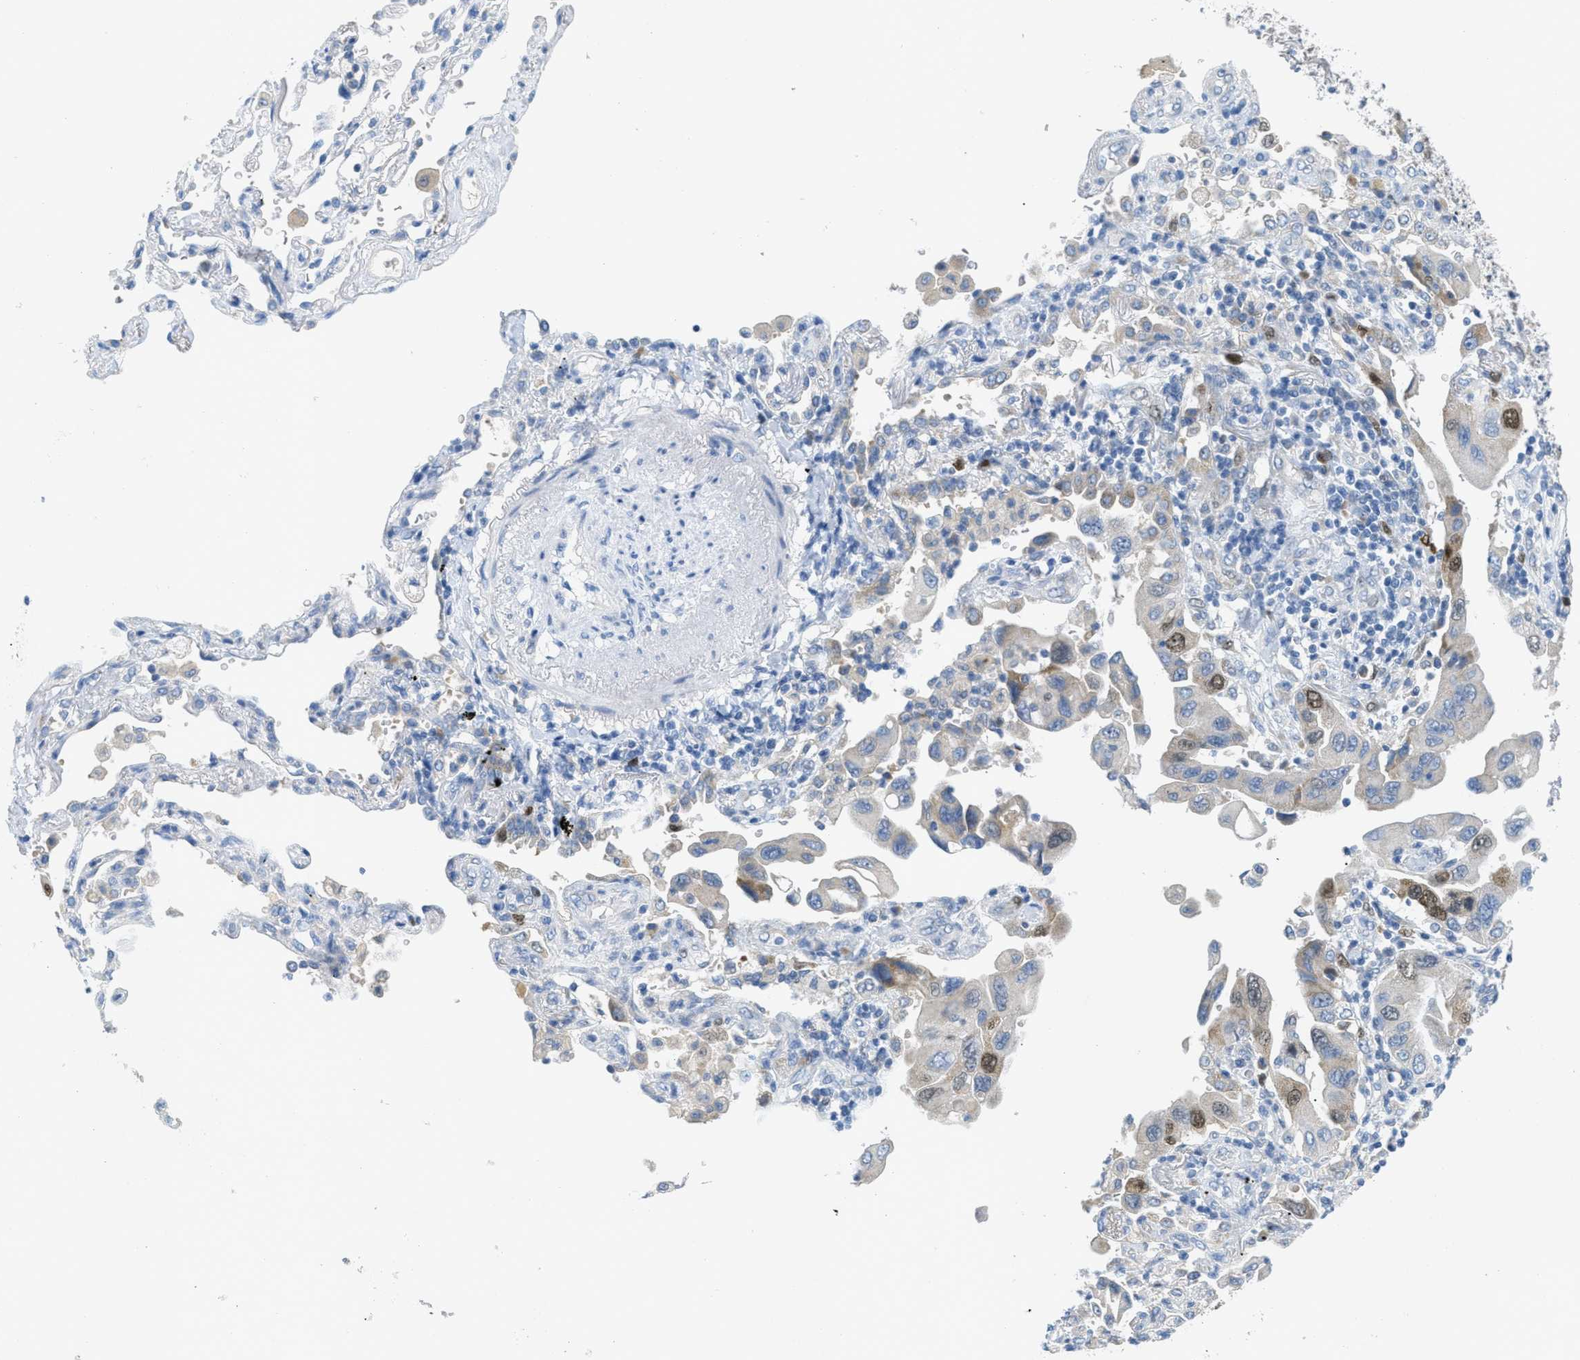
{"staining": {"intensity": "moderate", "quantity": "25%-75%", "location": "nuclear"}, "tissue": "lung cancer", "cell_type": "Tumor cells", "image_type": "cancer", "snomed": [{"axis": "morphology", "description": "Adenocarcinoma, NOS"}, {"axis": "topography", "description": "Lung"}], "caption": "Protein staining demonstrates moderate nuclear expression in approximately 25%-75% of tumor cells in adenocarcinoma (lung).", "gene": "ORC6", "patient": {"sex": "female", "age": 65}}